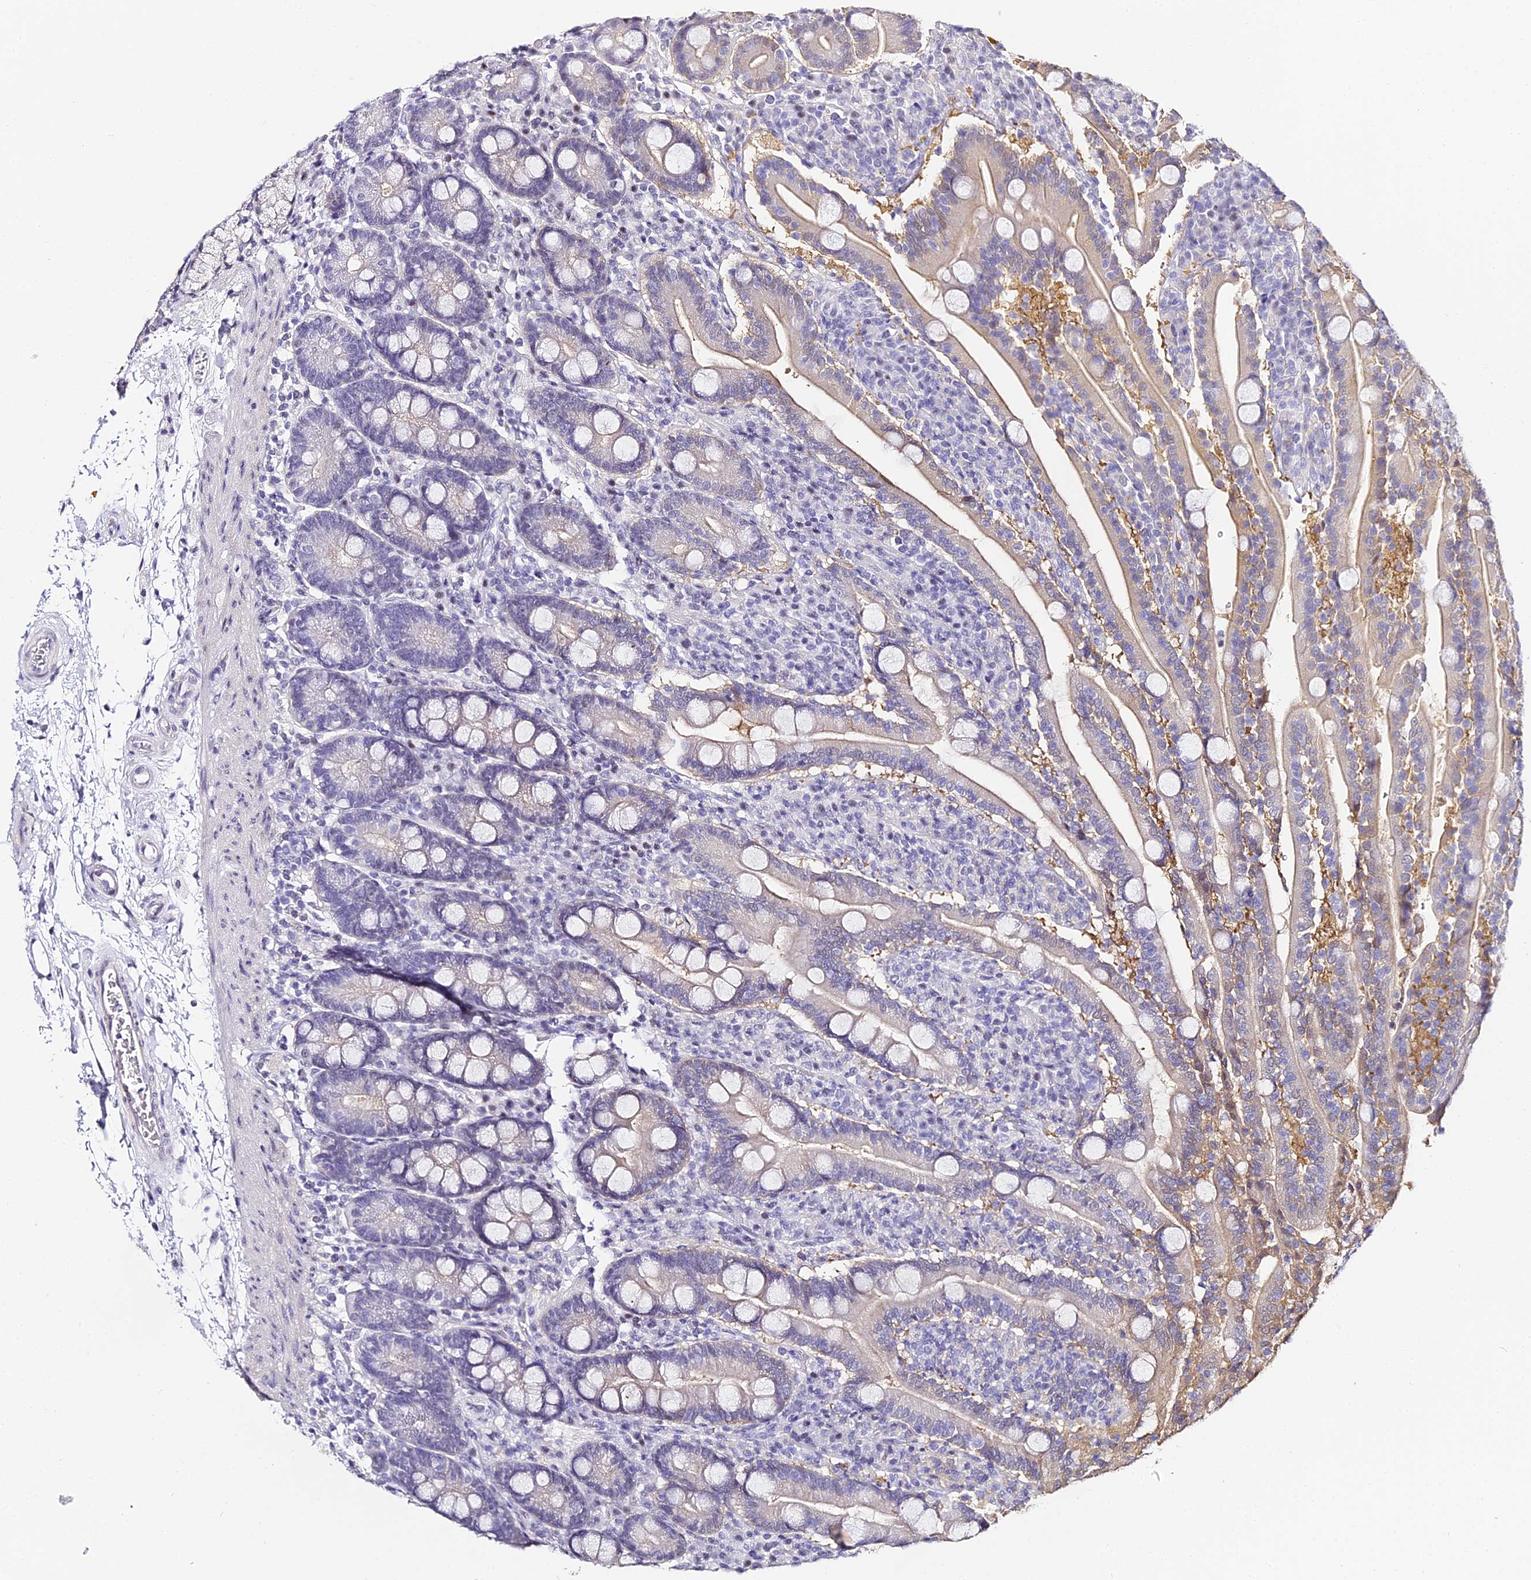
{"staining": {"intensity": "negative", "quantity": "none", "location": "none"}, "tissue": "duodenum", "cell_type": "Glandular cells", "image_type": "normal", "snomed": [{"axis": "morphology", "description": "Normal tissue, NOS"}, {"axis": "topography", "description": "Duodenum"}], "caption": "DAB (3,3'-diaminobenzidine) immunohistochemical staining of benign human duodenum displays no significant staining in glandular cells. (DAB immunohistochemistry (IHC) visualized using brightfield microscopy, high magnification).", "gene": "ABHD14A", "patient": {"sex": "male", "age": 35}}